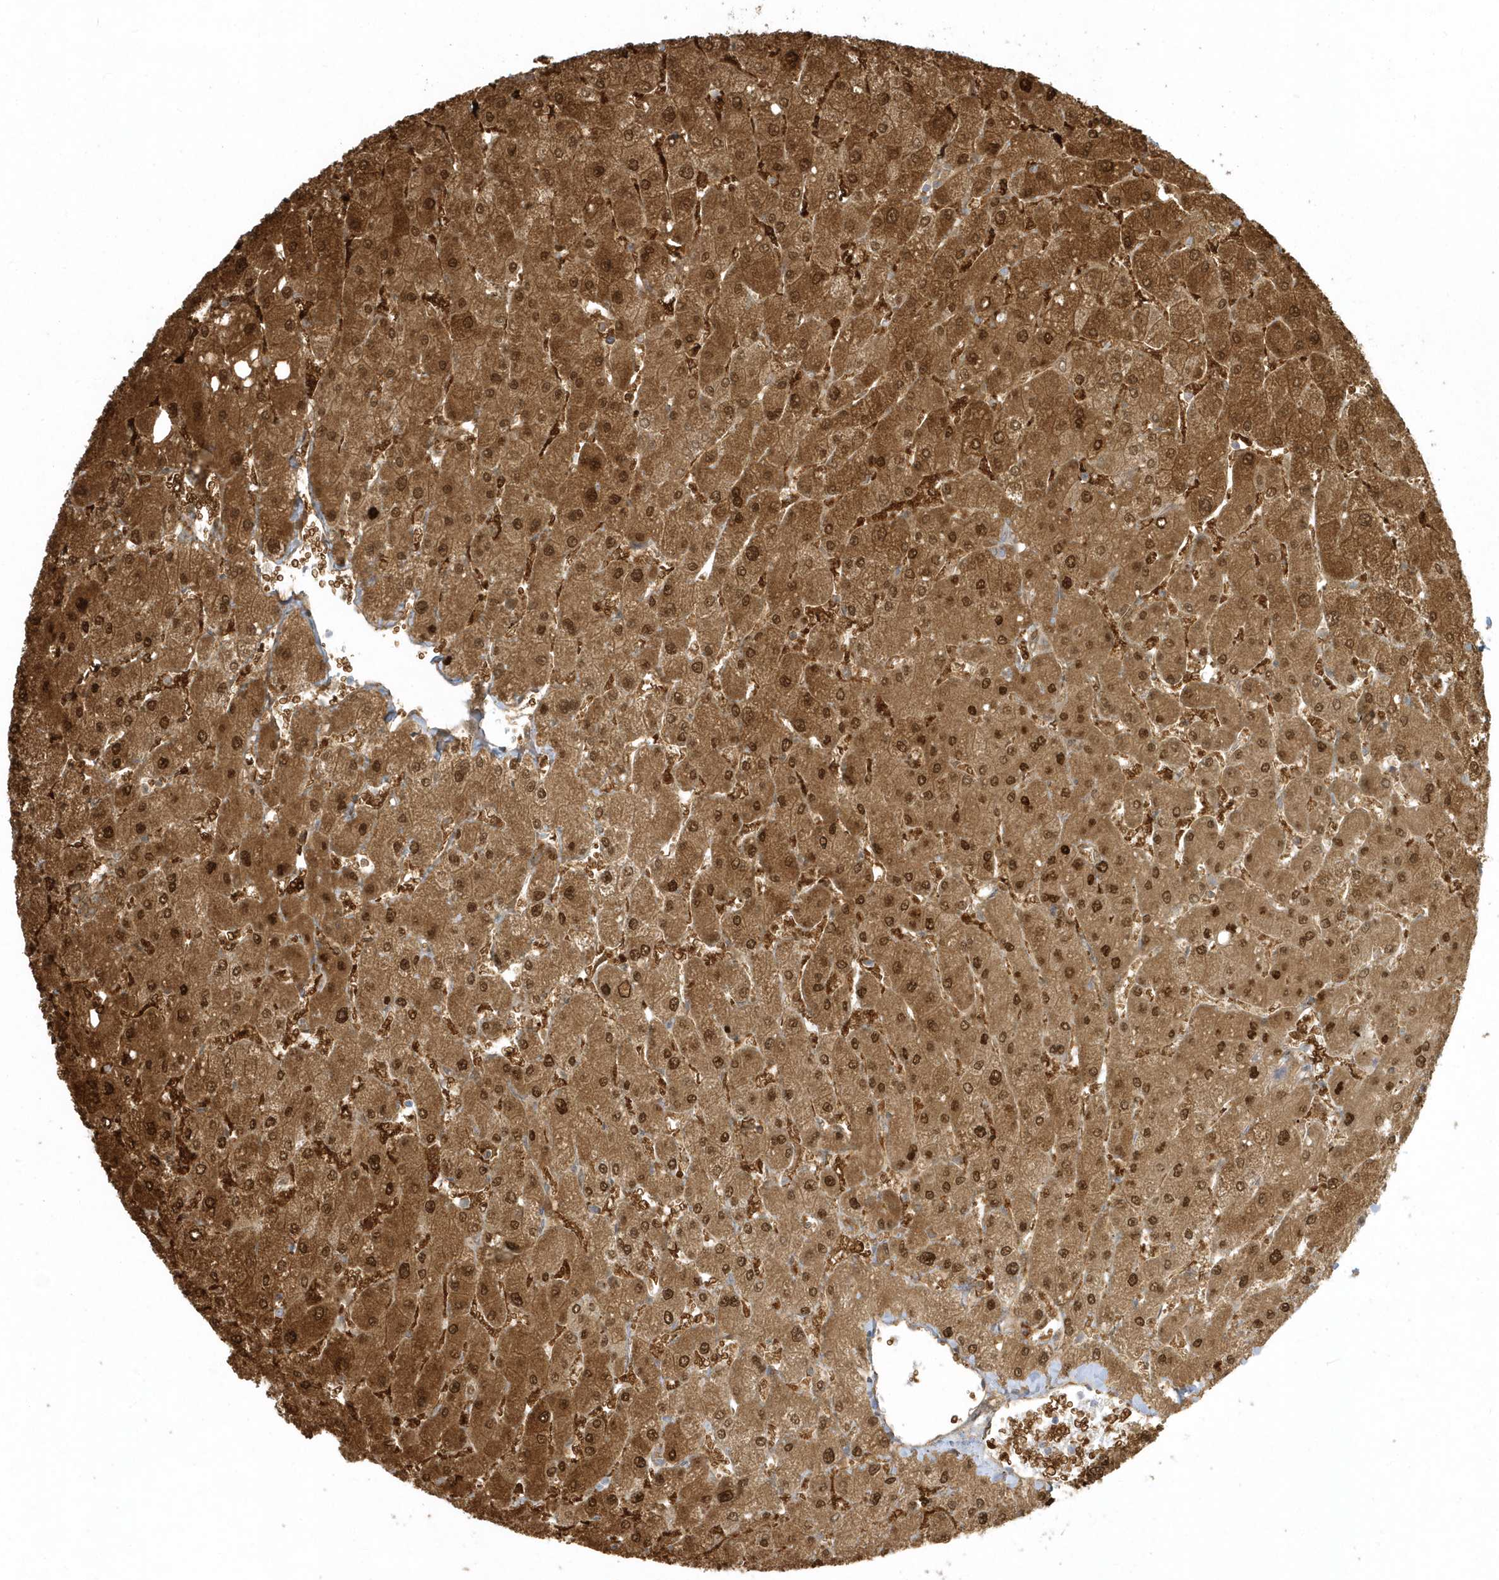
{"staining": {"intensity": "negative", "quantity": "none", "location": "none"}, "tissue": "liver", "cell_type": "Cholangiocytes", "image_type": "normal", "snomed": [{"axis": "morphology", "description": "Normal tissue, NOS"}, {"axis": "topography", "description": "Liver"}], "caption": "IHC photomicrograph of normal human liver stained for a protein (brown), which exhibits no expression in cholangiocytes. The staining was performed using DAB to visualize the protein expression in brown, while the nuclei were stained in blue with hematoxylin (Magnification: 20x).", "gene": "ARHGEF9", "patient": {"sex": "male", "age": 55}}